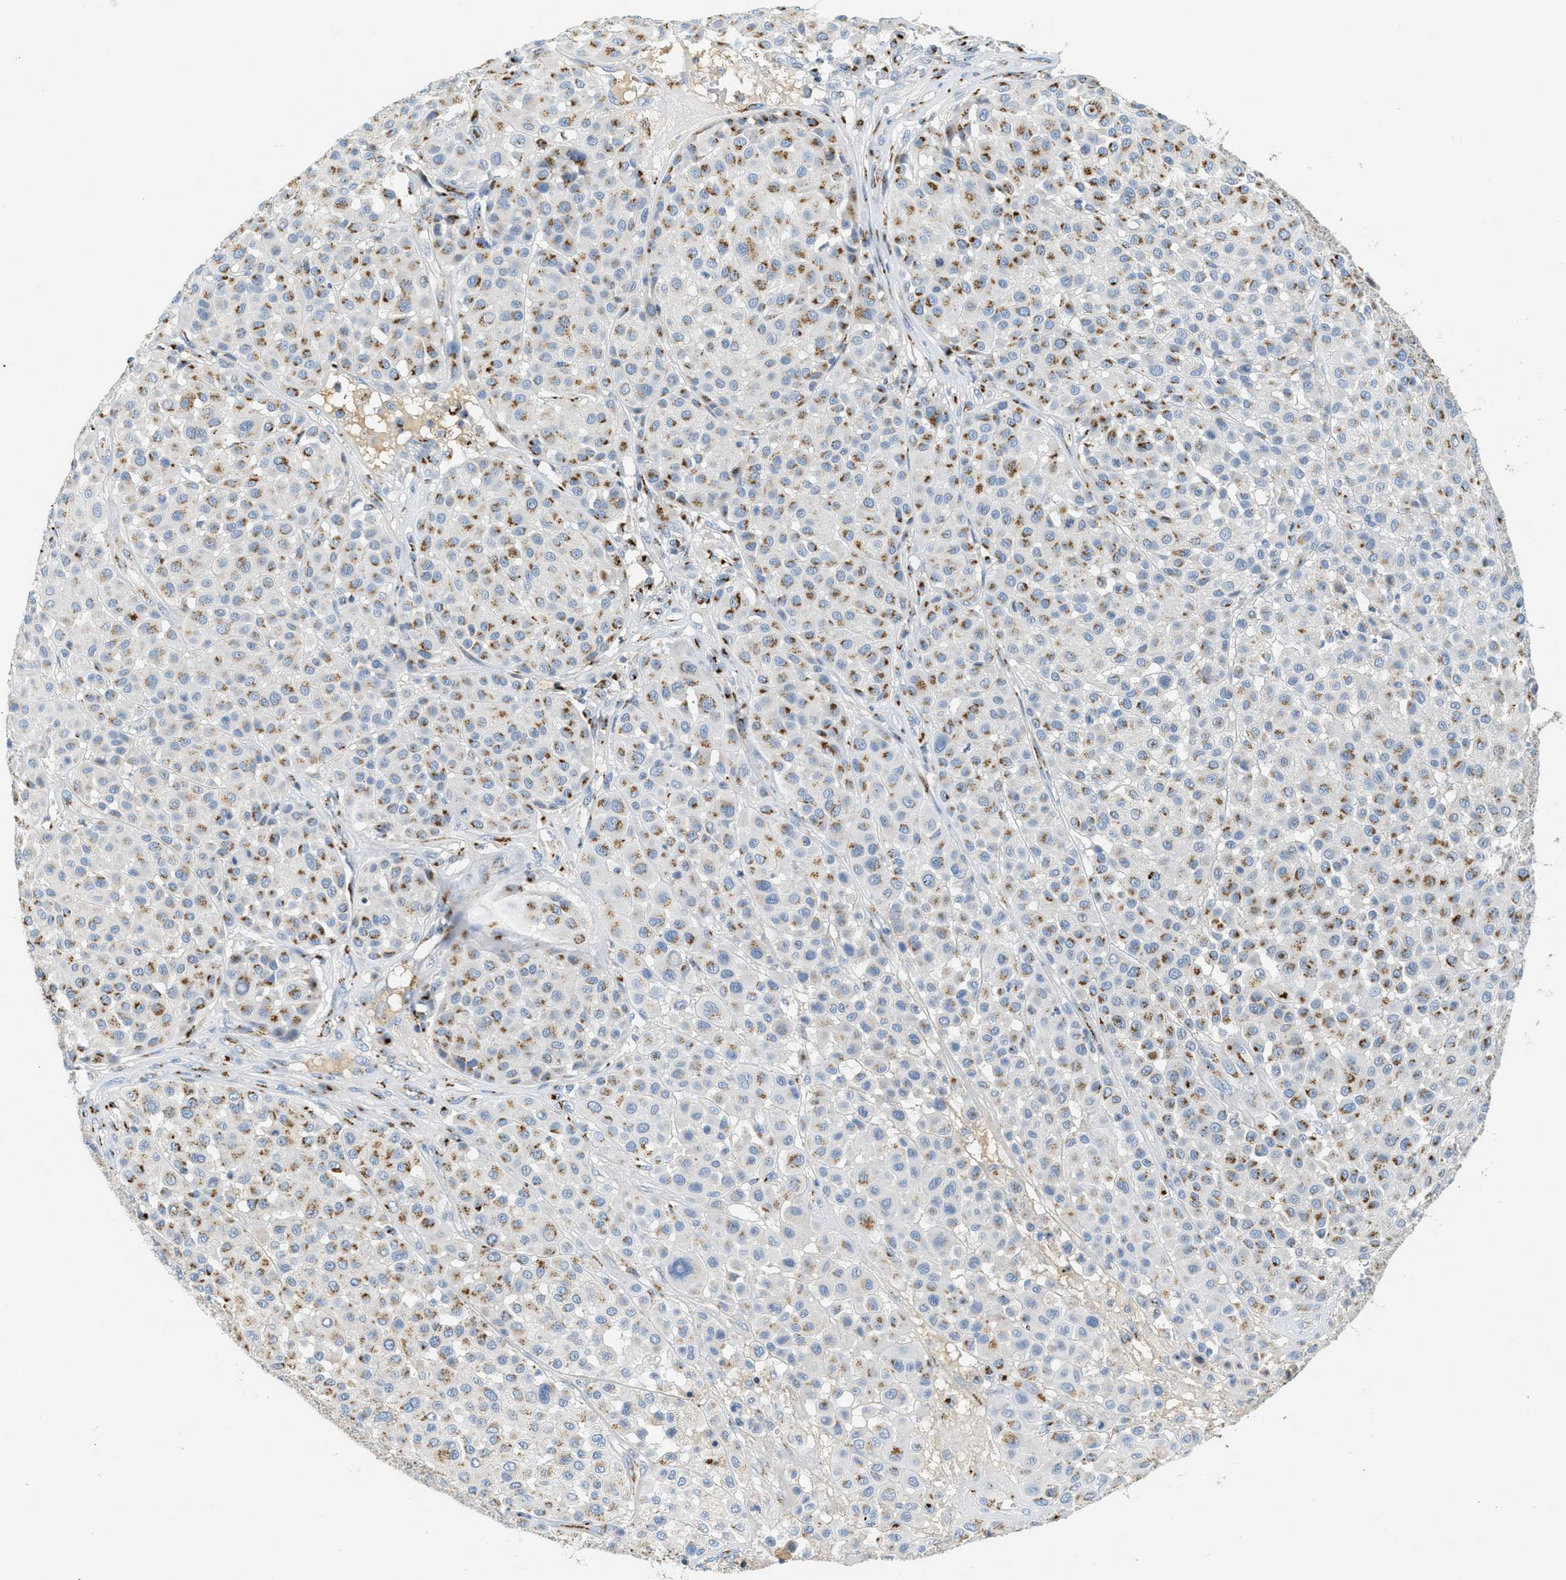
{"staining": {"intensity": "moderate", "quantity": "25%-75%", "location": "cytoplasmic/membranous"}, "tissue": "melanoma", "cell_type": "Tumor cells", "image_type": "cancer", "snomed": [{"axis": "morphology", "description": "Malignant melanoma, Metastatic site"}, {"axis": "topography", "description": "Soft tissue"}], "caption": "DAB immunohistochemical staining of malignant melanoma (metastatic site) demonstrates moderate cytoplasmic/membranous protein positivity in about 25%-75% of tumor cells.", "gene": "ENTPD4", "patient": {"sex": "male", "age": 41}}